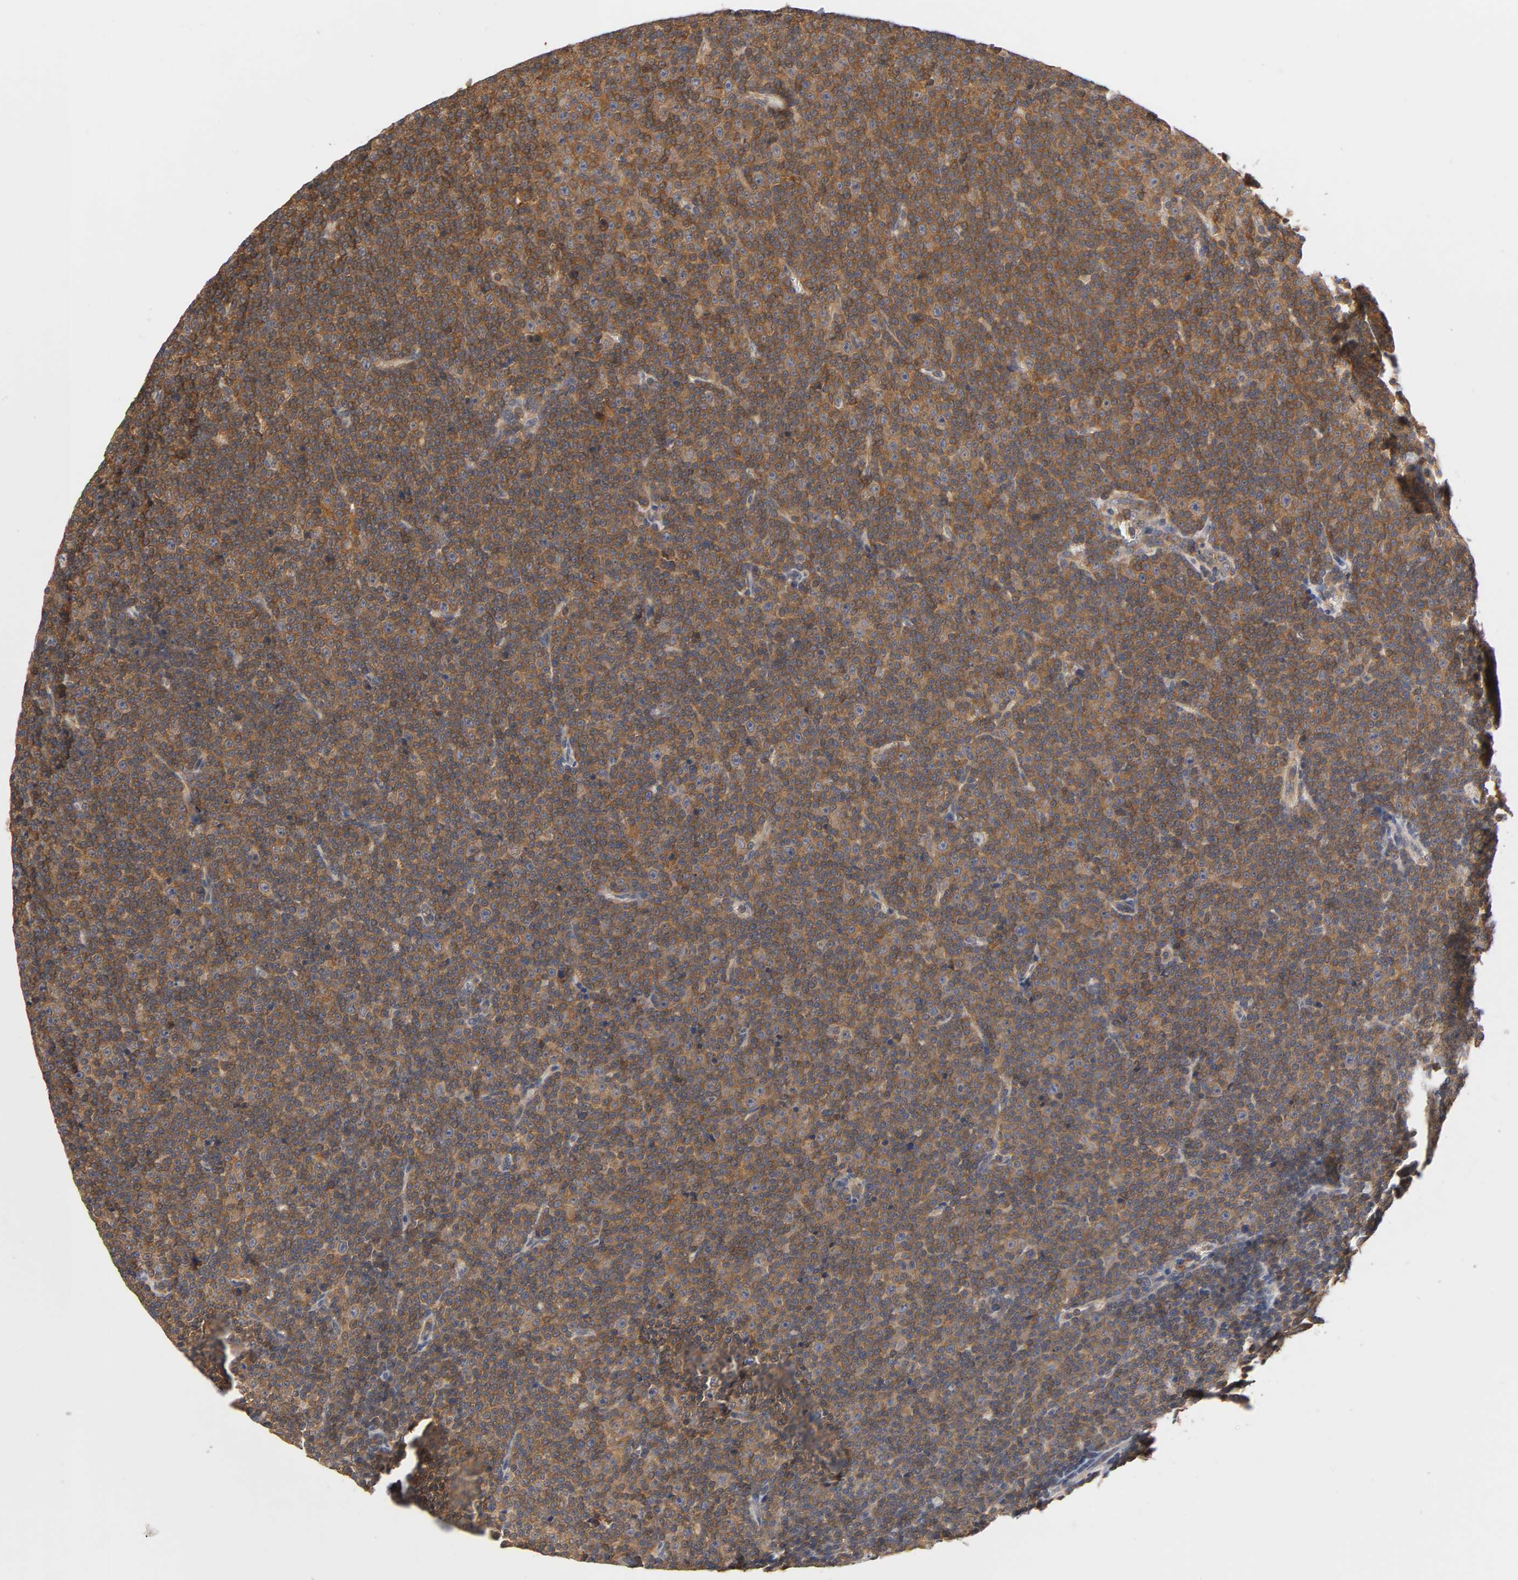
{"staining": {"intensity": "strong", "quantity": ">75%", "location": "cytoplasmic/membranous"}, "tissue": "lymphoma", "cell_type": "Tumor cells", "image_type": "cancer", "snomed": [{"axis": "morphology", "description": "Malignant lymphoma, non-Hodgkin's type, Low grade"}, {"axis": "topography", "description": "Lymph node"}], "caption": "Strong cytoplasmic/membranous positivity is appreciated in about >75% of tumor cells in low-grade malignant lymphoma, non-Hodgkin's type. (DAB IHC, brown staining for protein, blue staining for nuclei).", "gene": "ACTR2", "patient": {"sex": "female", "age": 67}}